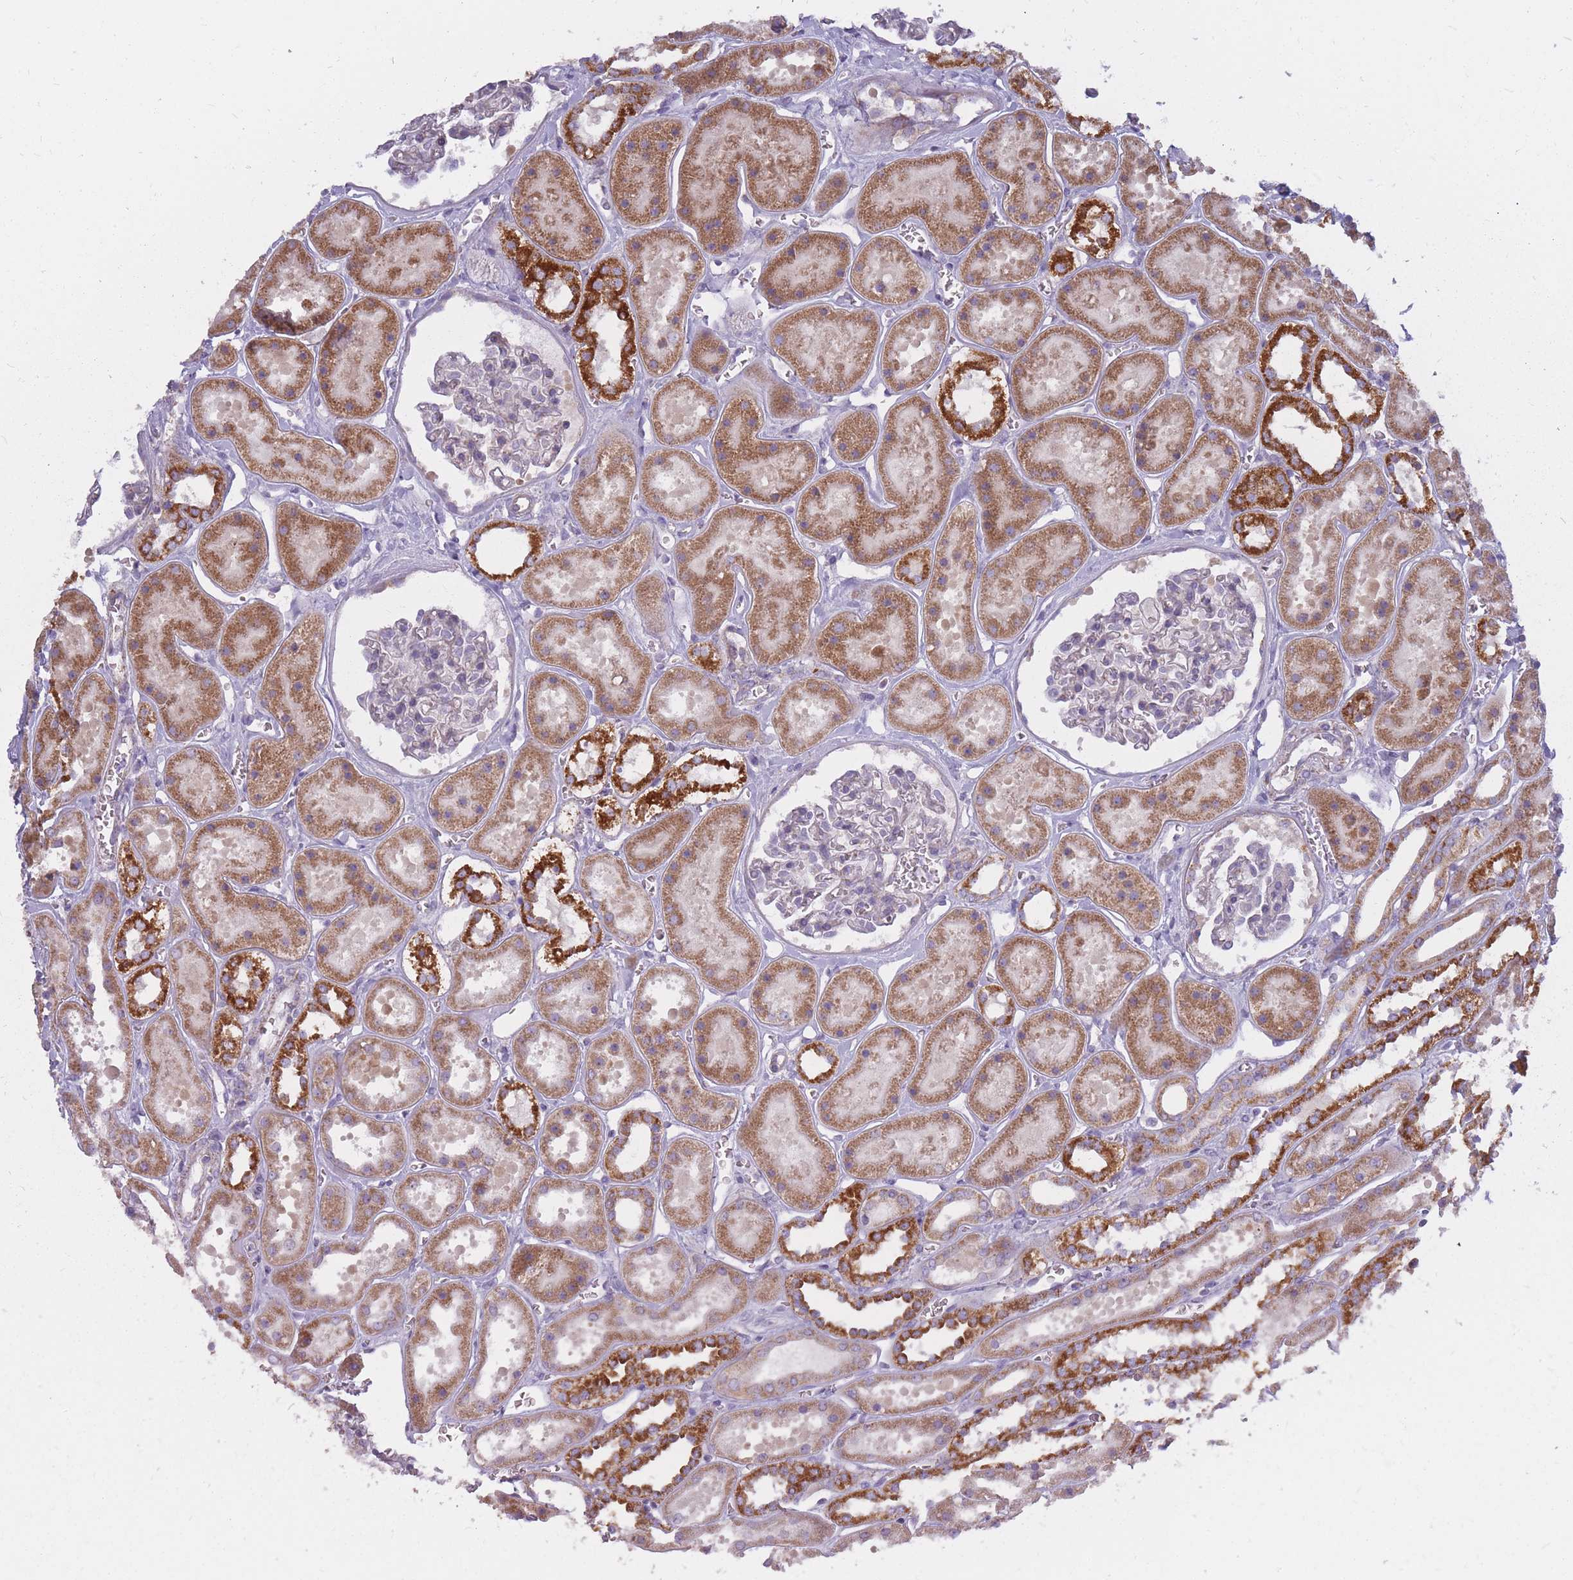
{"staining": {"intensity": "moderate", "quantity": "<25%", "location": "cytoplasmic/membranous"}, "tissue": "kidney", "cell_type": "Cells in glomeruli", "image_type": "normal", "snomed": [{"axis": "morphology", "description": "Normal tissue, NOS"}, {"axis": "topography", "description": "Kidney"}], "caption": "Immunohistochemistry (IHC) photomicrograph of normal human kidney stained for a protein (brown), which demonstrates low levels of moderate cytoplasmic/membranous expression in about <25% of cells in glomeruli.", "gene": "ALKBH4", "patient": {"sex": "female", "age": 41}}